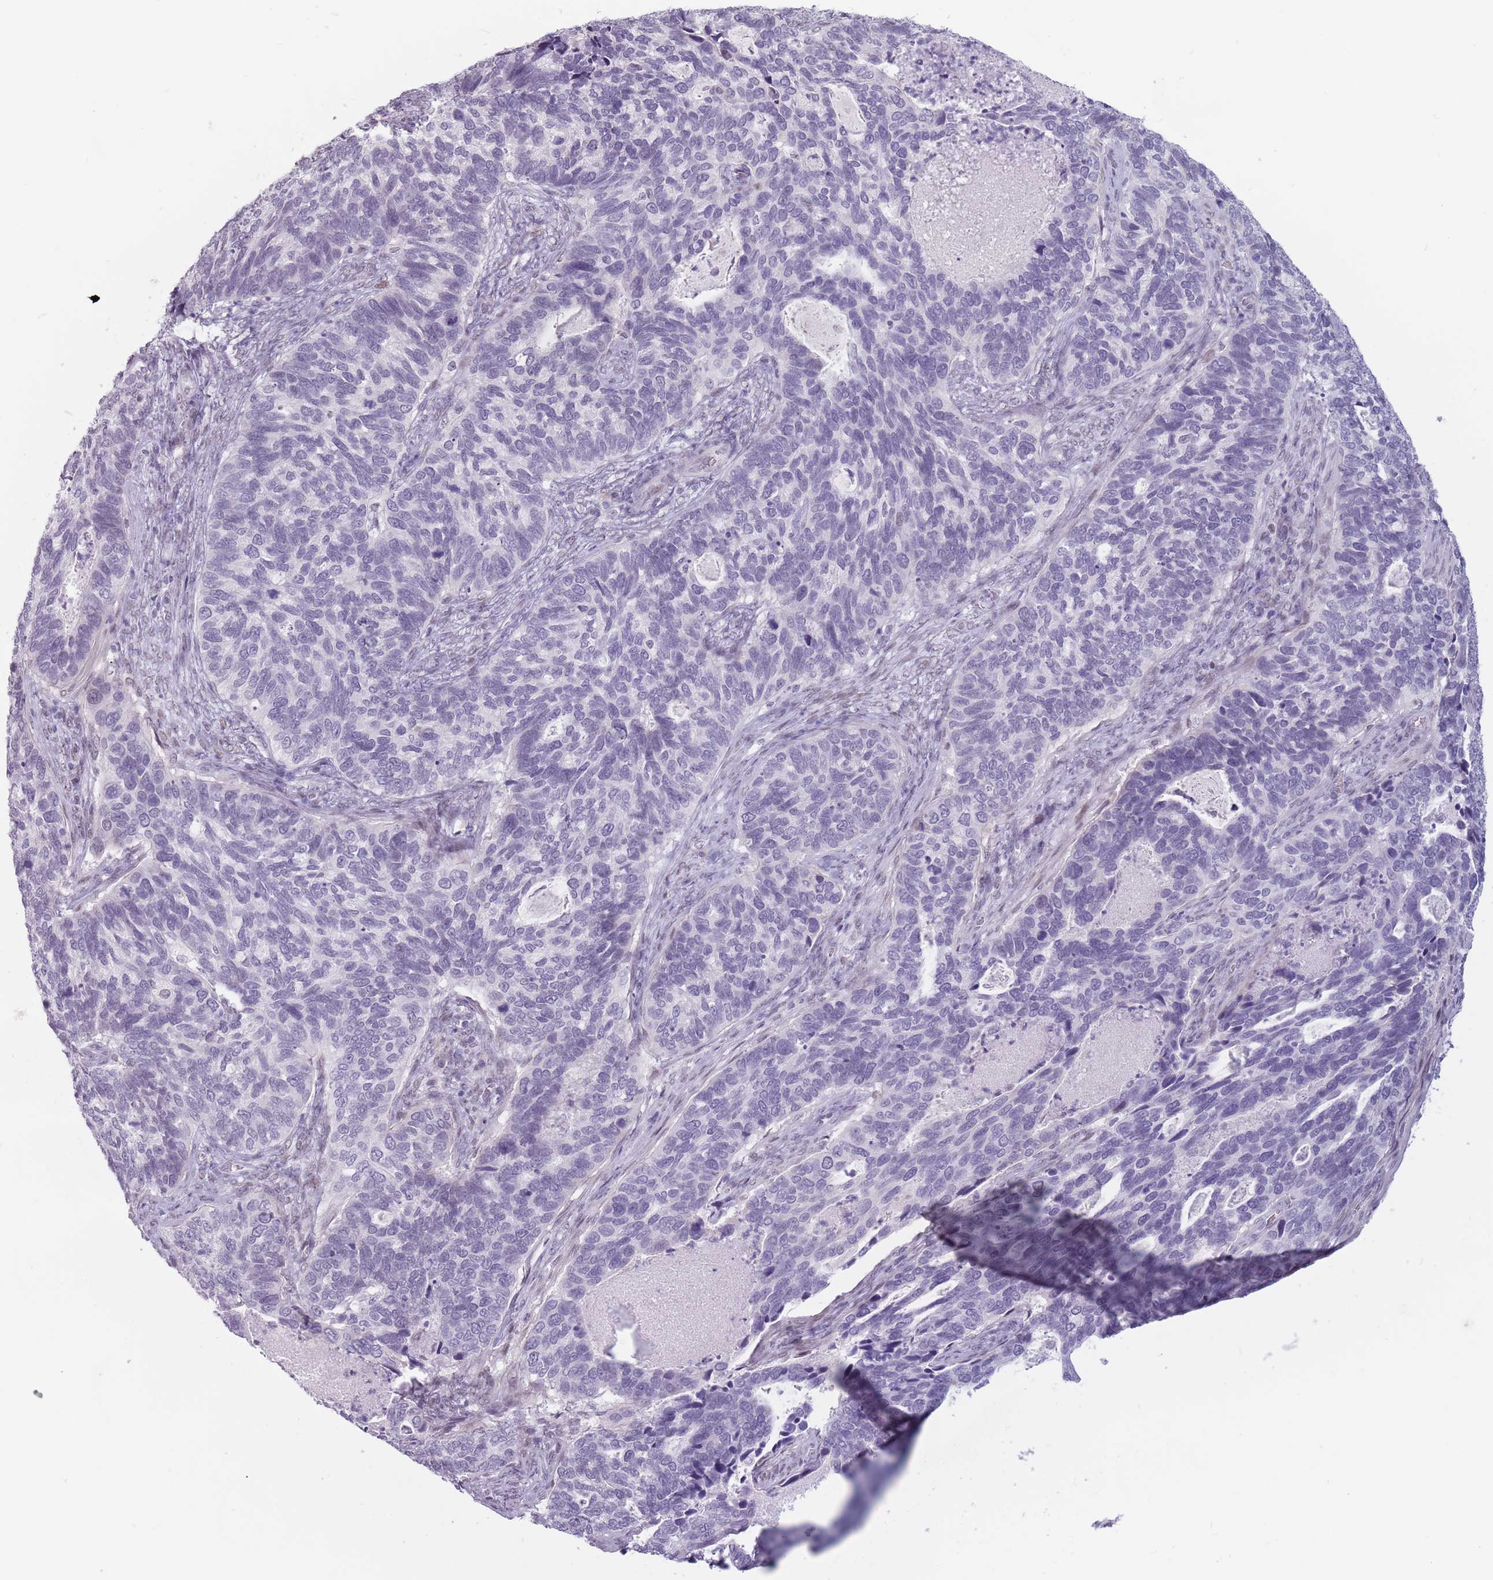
{"staining": {"intensity": "negative", "quantity": "none", "location": "none"}, "tissue": "cervical cancer", "cell_type": "Tumor cells", "image_type": "cancer", "snomed": [{"axis": "morphology", "description": "Squamous cell carcinoma, NOS"}, {"axis": "topography", "description": "Cervix"}], "caption": "Cervical cancer stained for a protein using immunohistochemistry (IHC) exhibits no positivity tumor cells.", "gene": "PTCHD1", "patient": {"sex": "female", "age": 38}}